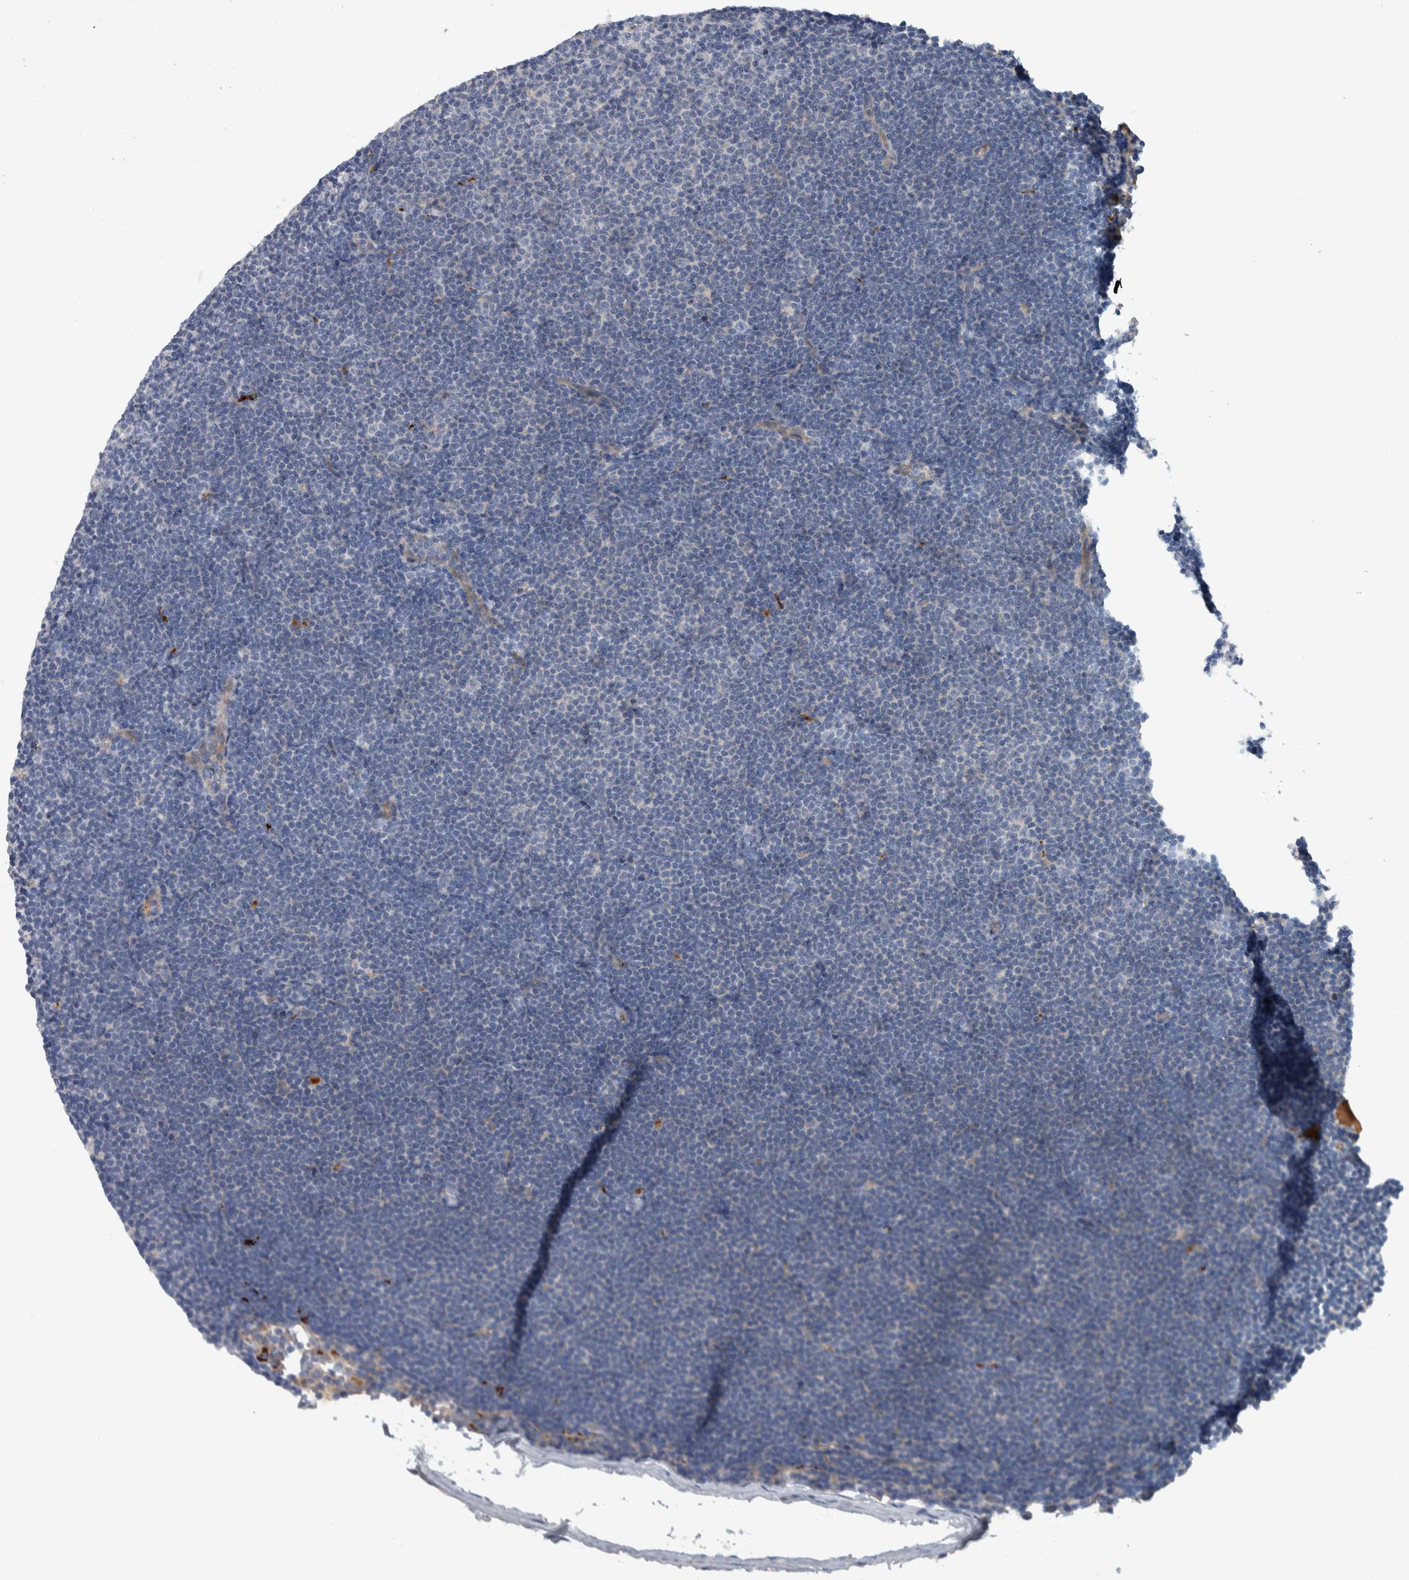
{"staining": {"intensity": "negative", "quantity": "none", "location": "none"}, "tissue": "lymphoma", "cell_type": "Tumor cells", "image_type": "cancer", "snomed": [{"axis": "morphology", "description": "Malignant lymphoma, non-Hodgkin's type, Low grade"}, {"axis": "topography", "description": "Lymph node"}], "caption": "This is an immunohistochemistry photomicrograph of low-grade malignant lymphoma, non-Hodgkin's type. There is no staining in tumor cells.", "gene": "SERPINC1", "patient": {"sex": "female", "age": 53}}